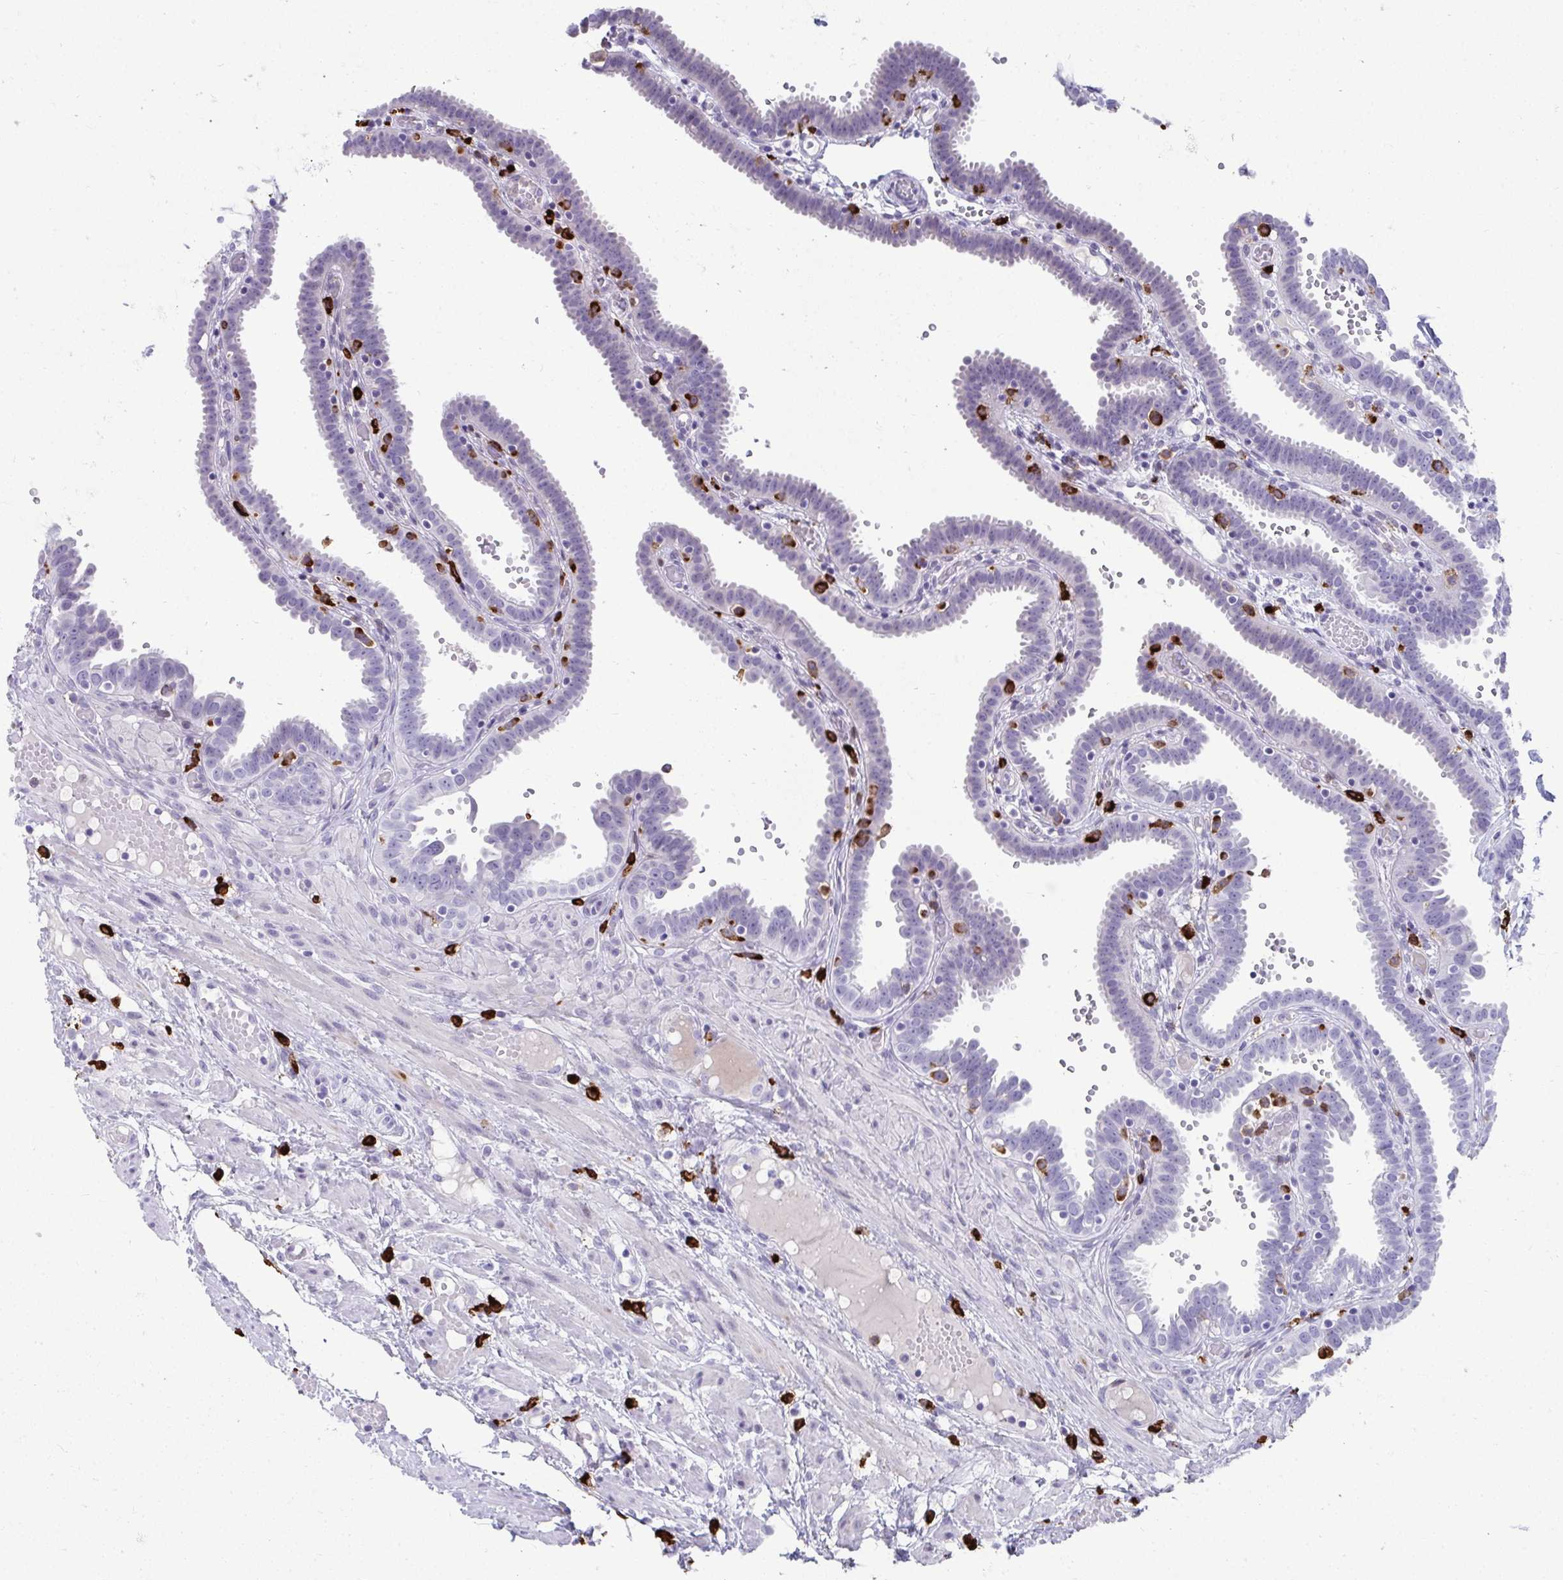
{"staining": {"intensity": "negative", "quantity": "none", "location": "none"}, "tissue": "fallopian tube", "cell_type": "Glandular cells", "image_type": "normal", "snomed": [{"axis": "morphology", "description": "Normal tissue, NOS"}, {"axis": "topography", "description": "Fallopian tube"}], "caption": "The micrograph displays no staining of glandular cells in unremarkable fallopian tube.", "gene": "CD163", "patient": {"sex": "female", "age": 37}}